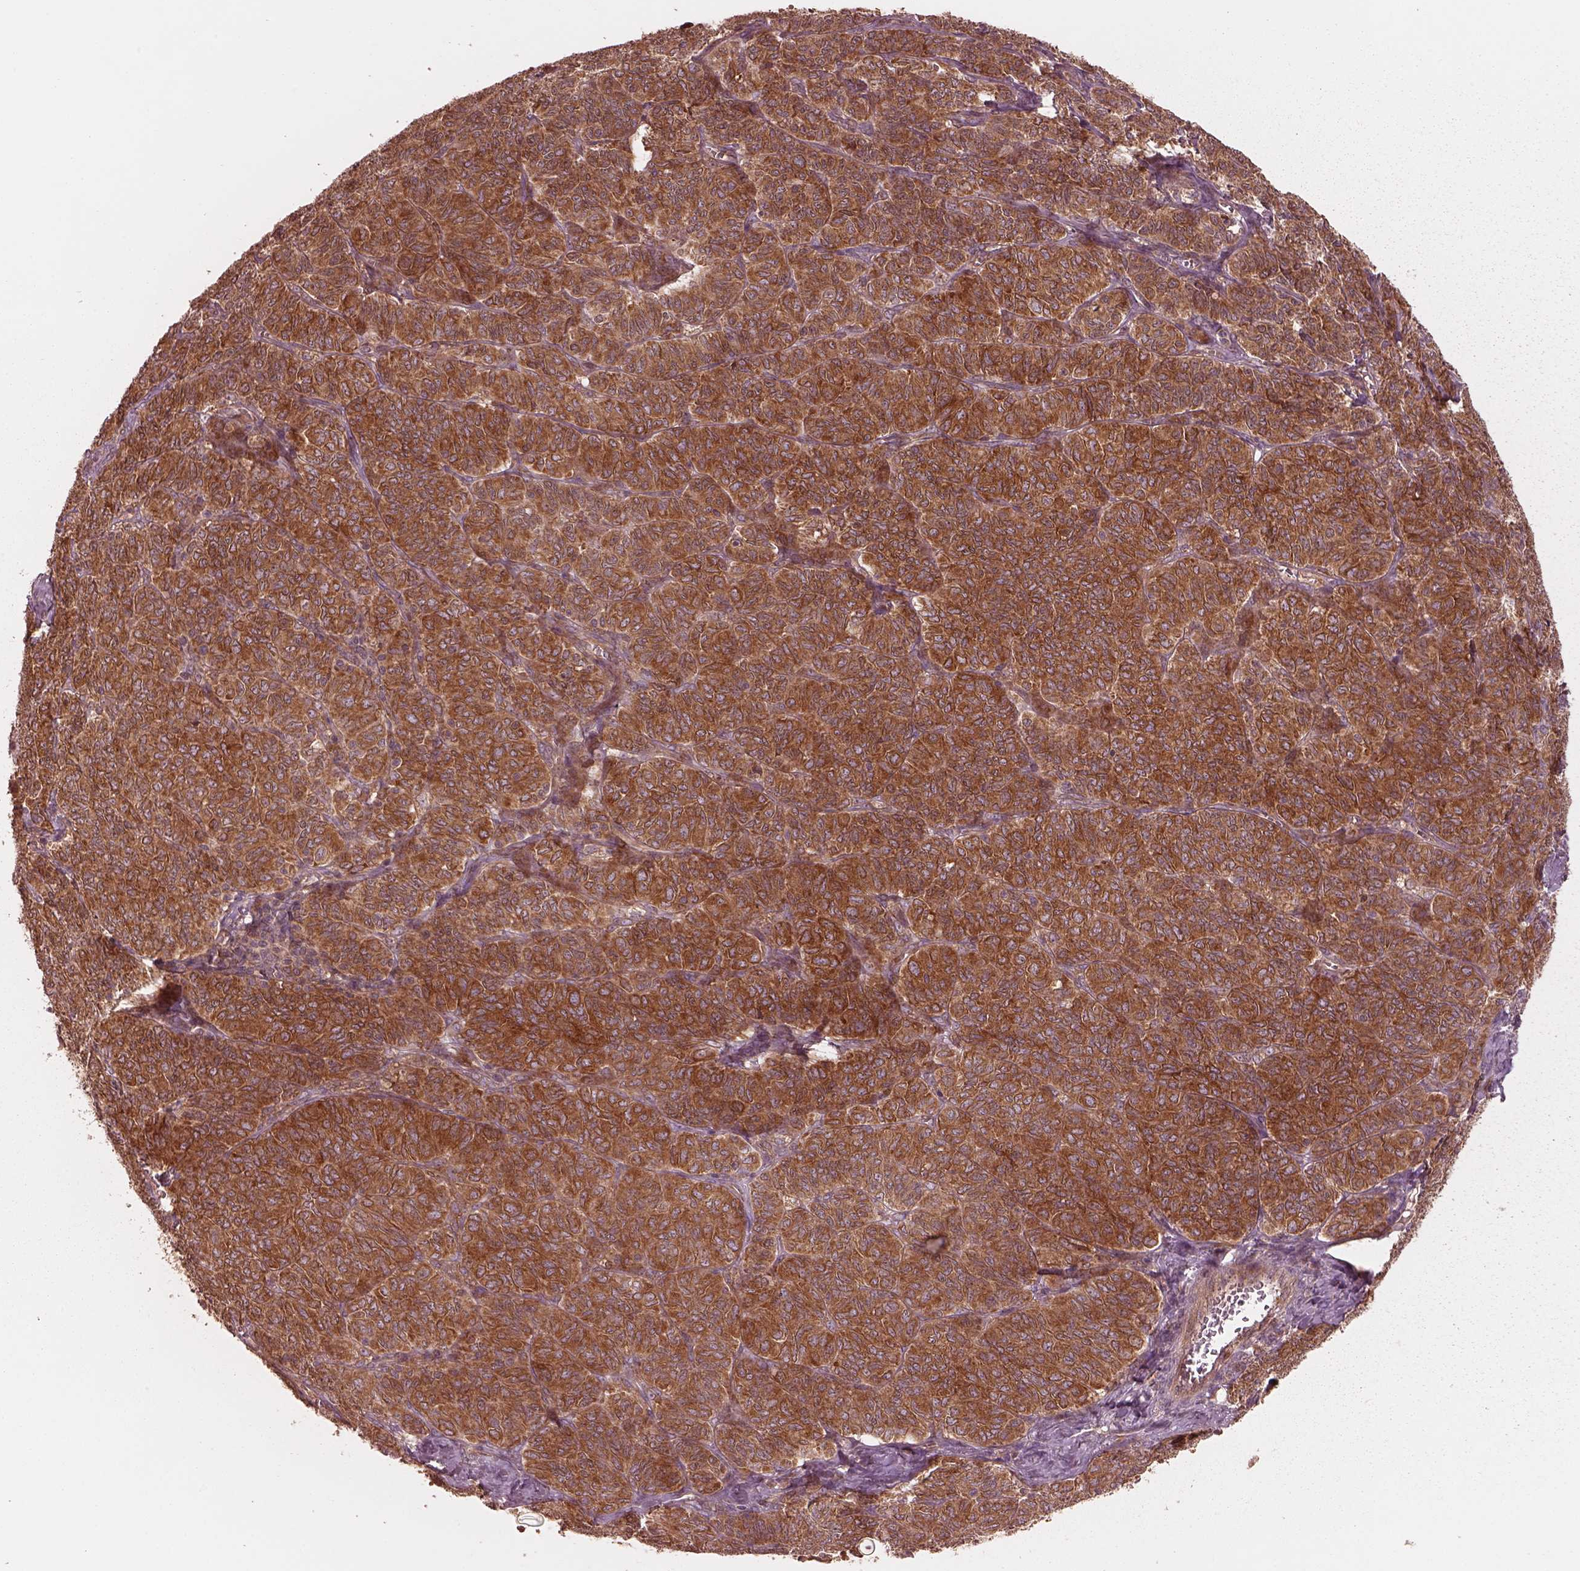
{"staining": {"intensity": "strong", "quantity": ">75%", "location": "cytoplasmic/membranous"}, "tissue": "ovarian cancer", "cell_type": "Tumor cells", "image_type": "cancer", "snomed": [{"axis": "morphology", "description": "Carcinoma, endometroid"}, {"axis": "topography", "description": "Ovary"}], "caption": "A micrograph of ovarian cancer (endometroid carcinoma) stained for a protein demonstrates strong cytoplasmic/membranous brown staining in tumor cells. The staining was performed using DAB to visualize the protein expression in brown, while the nuclei were stained in blue with hematoxylin (Magnification: 20x).", "gene": "PIK3R2", "patient": {"sex": "female", "age": 80}}